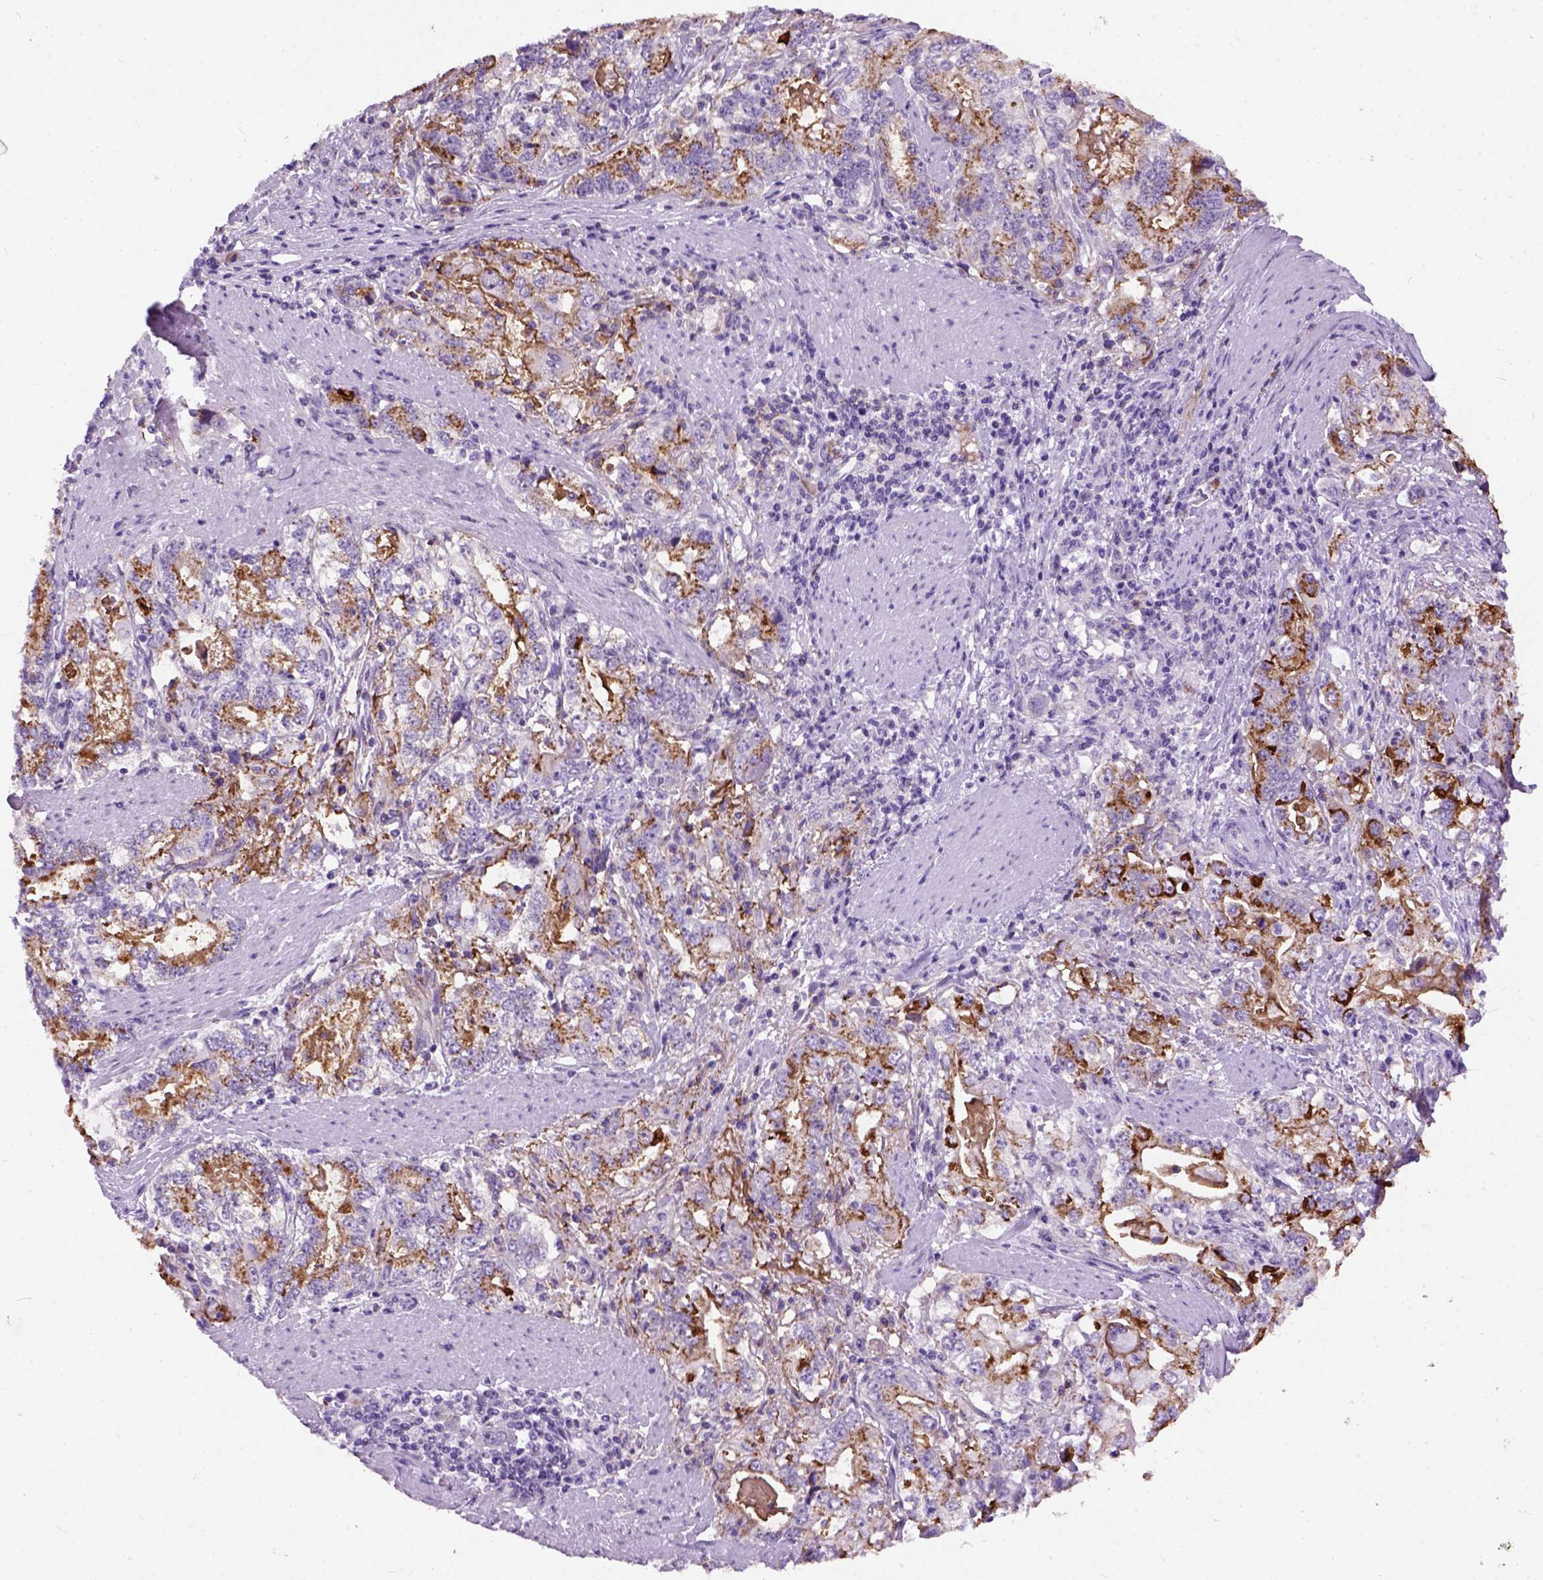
{"staining": {"intensity": "strong", "quantity": "25%-75%", "location": "cytoplasmic/membranous"}, "tissue": "stomach cancer", "cell_type": "Tumor cells", "image_type": "cancer", "snomed": [{"axis": "morphology", "description": "Adenocarcinoma, NOS"}, {"axis": "topography", "description": "Stomach, lower"}], "caption": "Immunohistochemistry (IHC) staining of stomach cancer, which displays high levels of strong cytoplasmic/membranous staining in approximately 25%-75% of tumor cells indicating strong cytoplasmic/membranous protein staining. The staining was performed using DAB (brown) for protein detection and nuclei were counterstained in hematoxylin (blue).", "gene": "MAPT", "patient": {"sex": "female", "age": 72}}